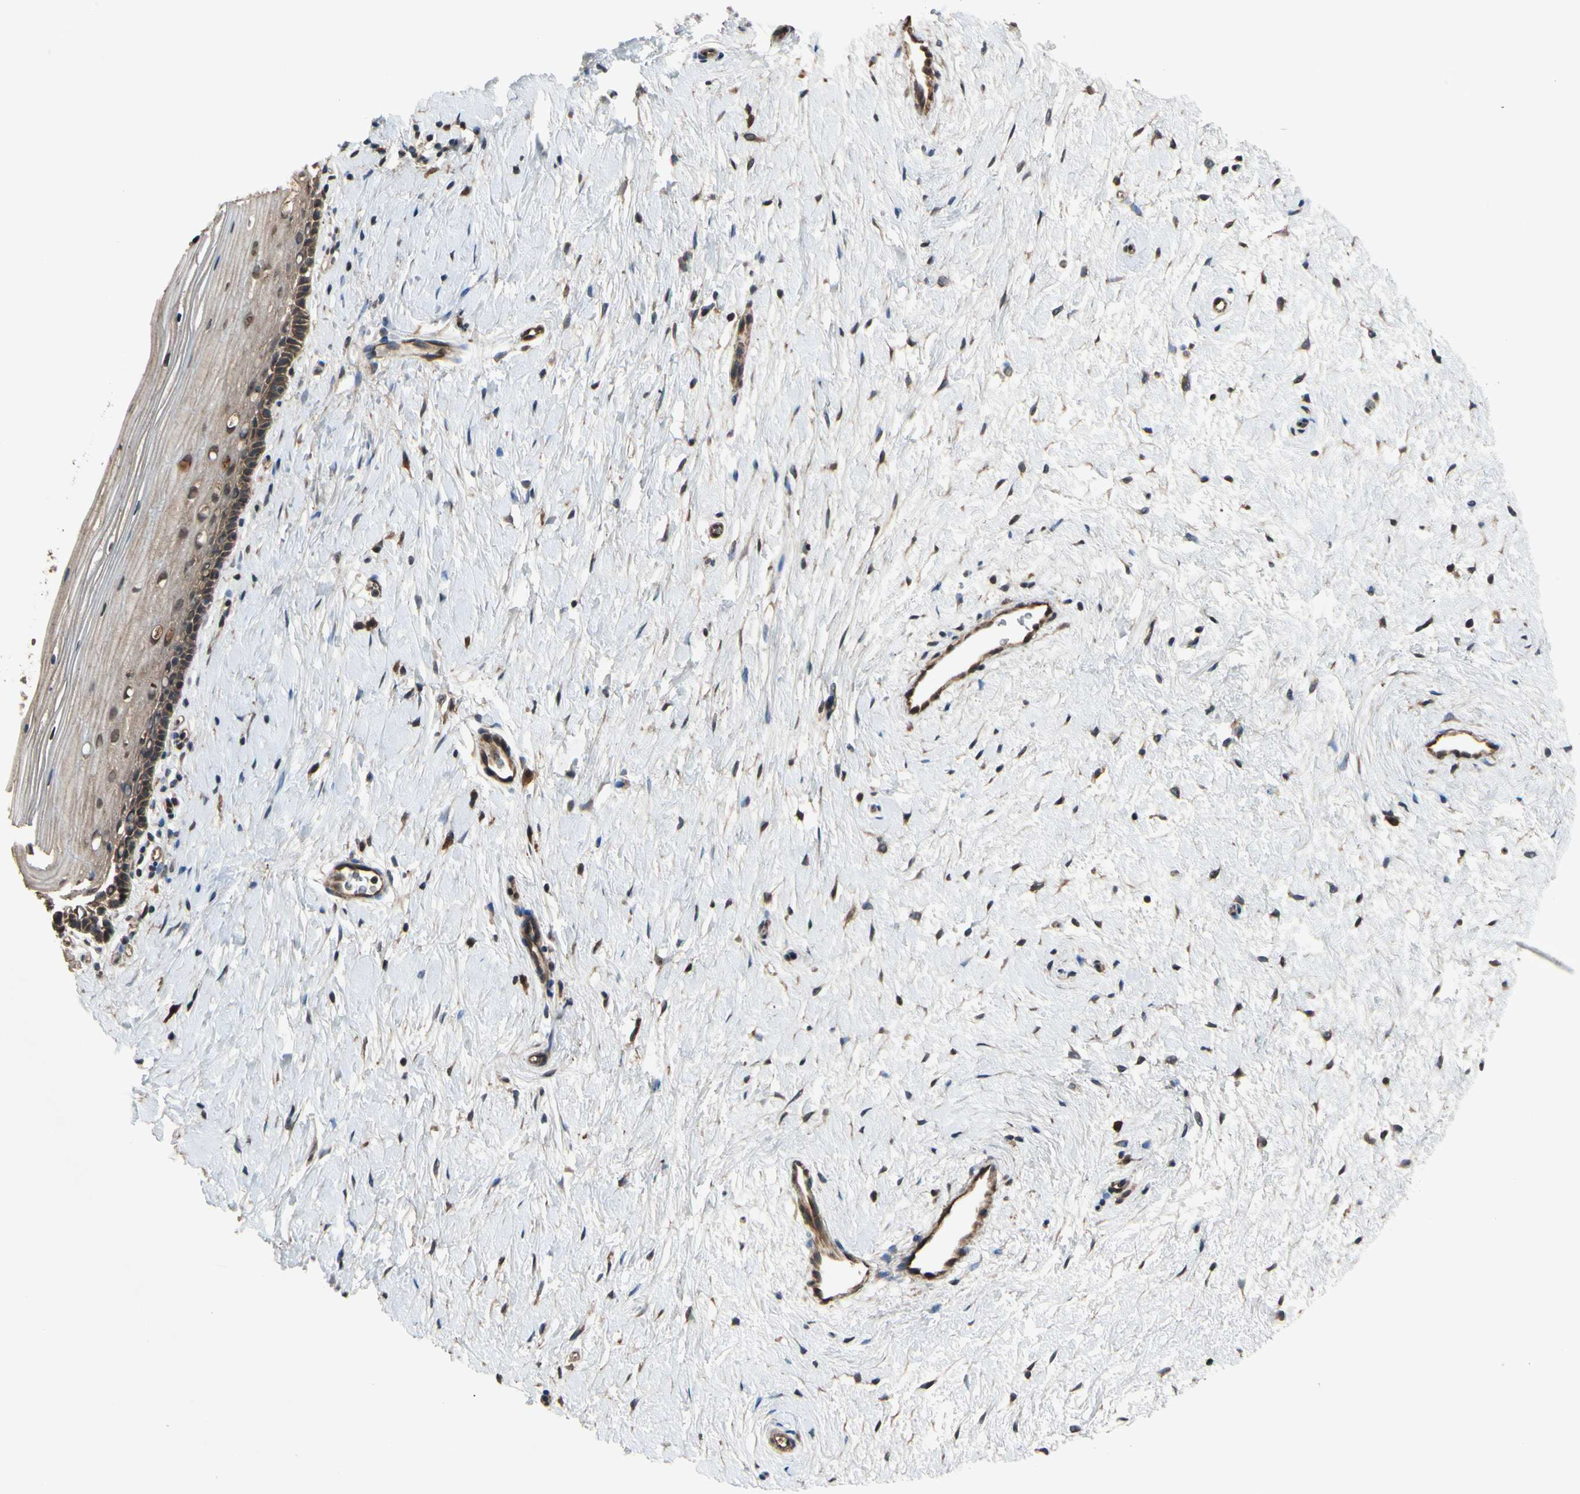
{"staining": {"intensity": "strong", "quantity": ">75%", "location": "cytoplasmic/membranous,nuclear"}, "tissue": "cervix", "cell_type": "Glandular cells", "image_type": "normal", "snomed": [{"axis": "morphology", "description": "Normal tissue, NOS"}, {"axis": "topography", "description": "Cervix"}], "caption": "Immunohistochemistry (IHC) photomicrograph of normal cervix: cervix stained using IHC exhibits high levels of strong protein expression localized specifically in the cytoplasmic/membranous,nuclear of glandular cells, appearing as a cytoplasmic/membranous,nuclear brown color.", "gene": "PNPLA7", "patient": {"sex": "female", "age": 39}}